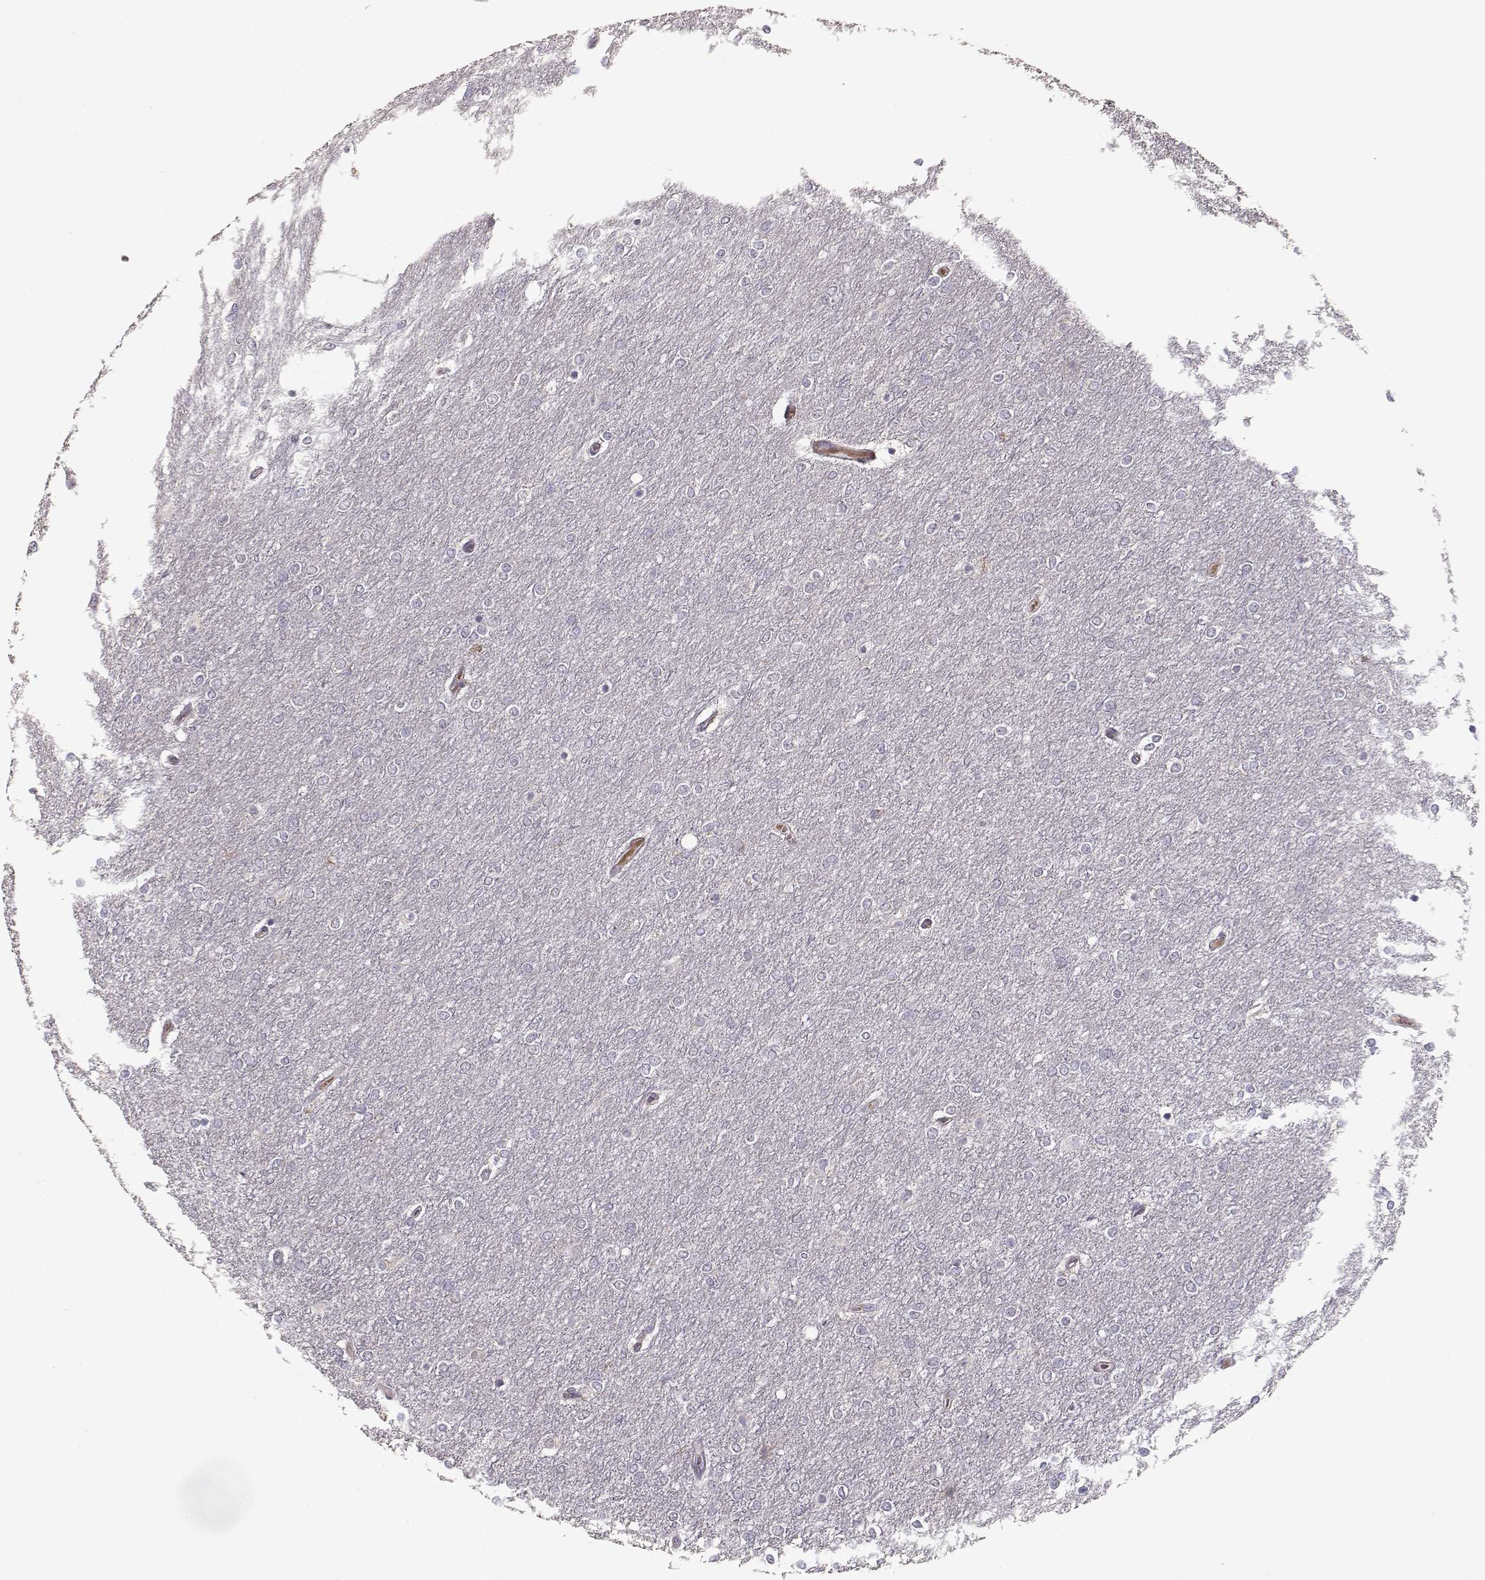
{"staining": {"intensity": "negative", "quantity": "none", "location": "none"}, "tissue": "glioma", "cell_type": "Tumor cells", "image_type": "cancer", "snomed": [{"axis": "morphology", "description": "Glioma, malignant, High grade"}, {"axis": "topography", "description": "Brain"}], "caption": "Human glioma stained for a protein using IHC reveals no staining in tumor cells.", "gene": "SLC4A5", "patient": {"sex": "female", "age": 61}}